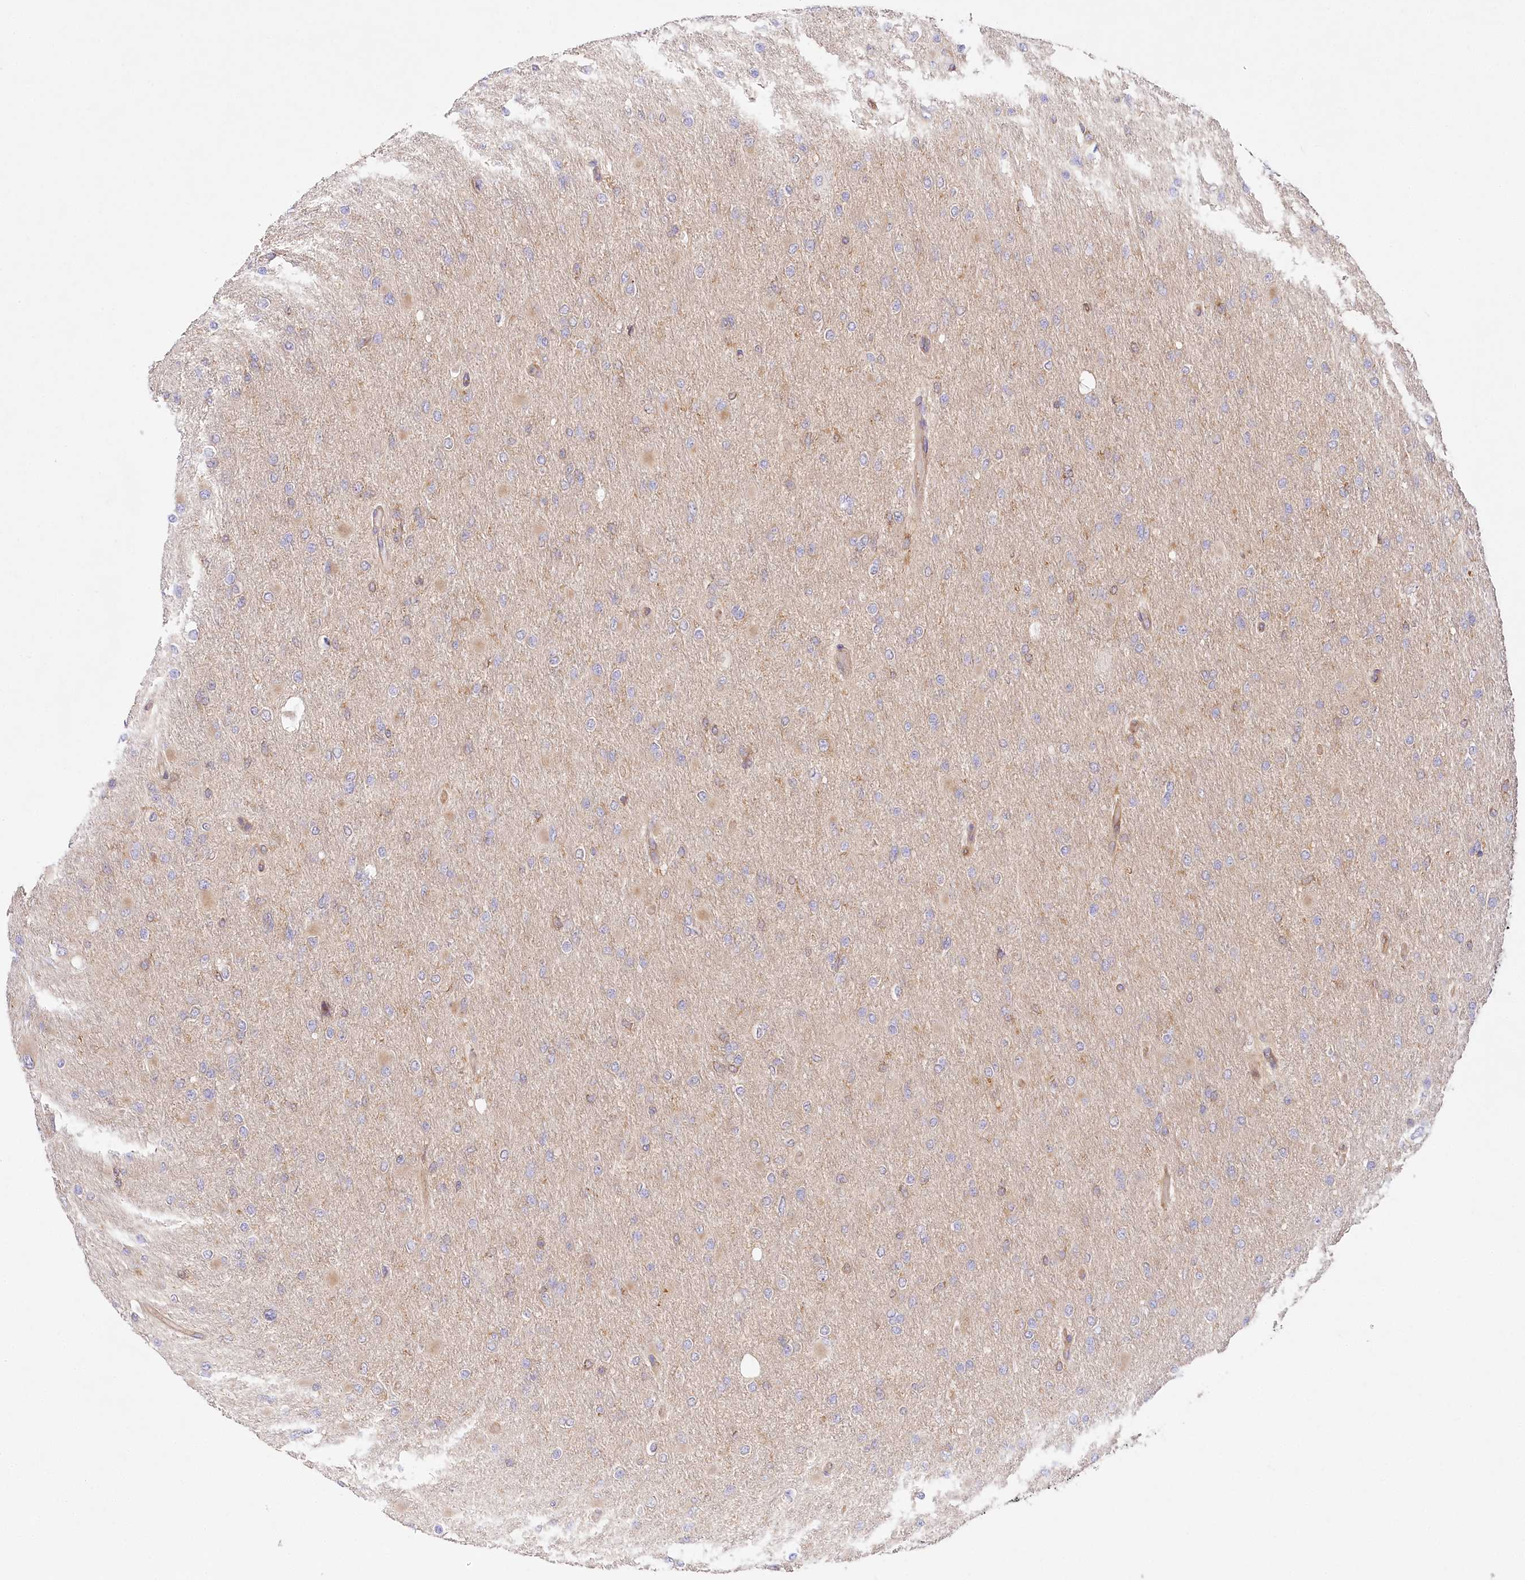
{"staining": {"intensity": "negative", "quantity": "none", "location": "none"}, "tissue": "glioma", "cell_type": "Tumor cells", "image_type": "cancer", "snomed": [{"axis": "morphology", "description": "Glioma, malignant, High grade"}, {"axis": "topography", "description": "Cerebral cortex"}], "caption": "Histopathology image shows no significant protein positivity in tumor cells of glioma. (DAB (3,3'-diaminobenzidine) immunohistochemistry (IHC) visualized using brightfield microscopy, high magnification).", "gene": "ABRAXAS2", "patient": {"sex": "female", "age": 36}}